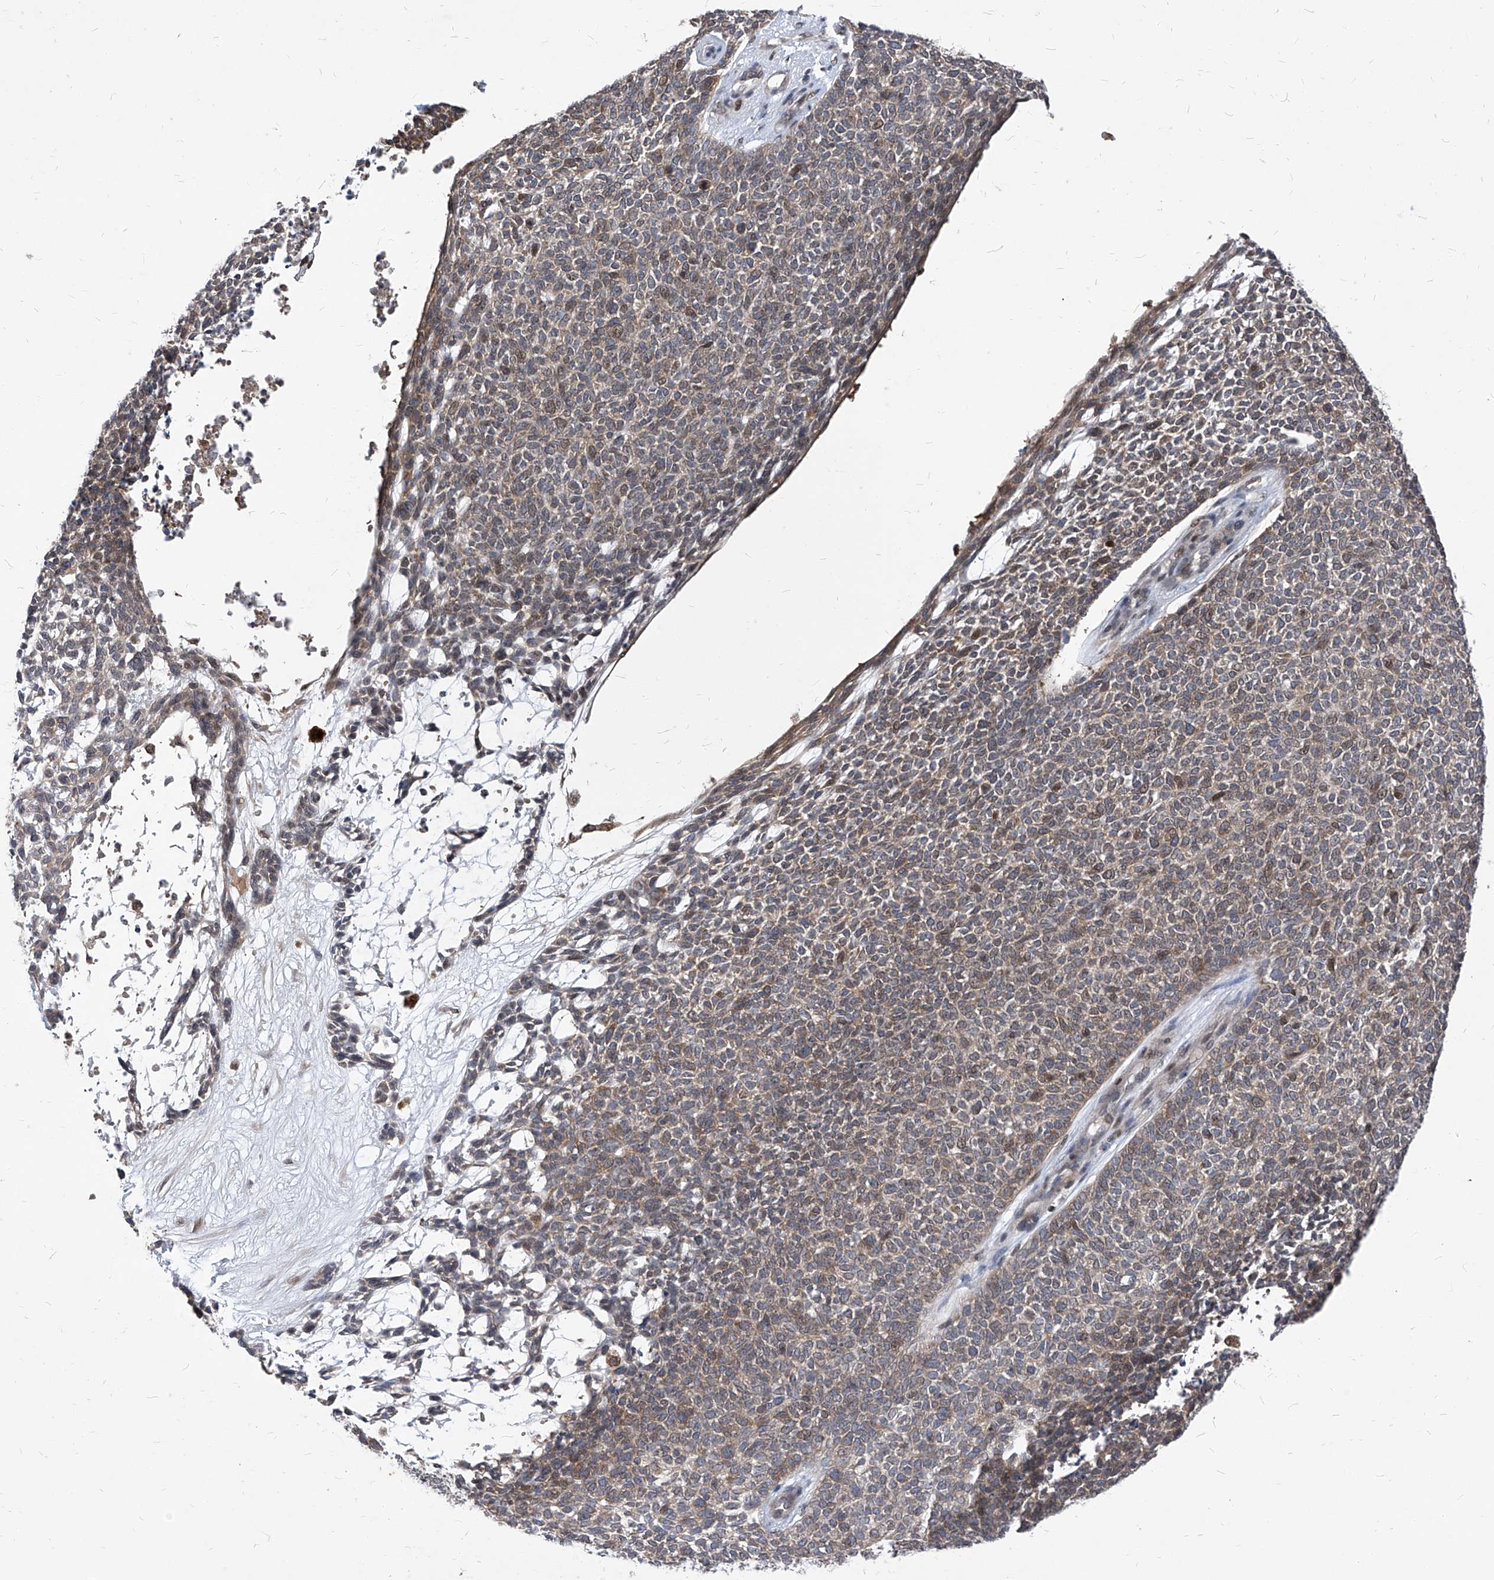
{"staining": {"intensity": "weak", "quantity": "25%-75%", "location": "cytoplasmic/membranous,nuclear"}, "tissue": "skin cancer", "cell_type": "Tumor cells", "image_type": "cancer", "snomed": [{"axis": "morphology", "description": "Basal cell carcinoma"}, {"axis": "topography", "description": "Skin"}], "caption": "Immunohistochemical staining of skin cancer (basal cell carcinoma) displays weak cytoplasmic/membranous and nuclear protein expression in approximately 25%-75% of tumor cells. The protein of interest is stained brown, and the nuclei are stained in blue (DAB IHC with brightfield microscopy, high magnification).", "gene": "KPNB1", "patient": {"sex": "female", "age": 84}}